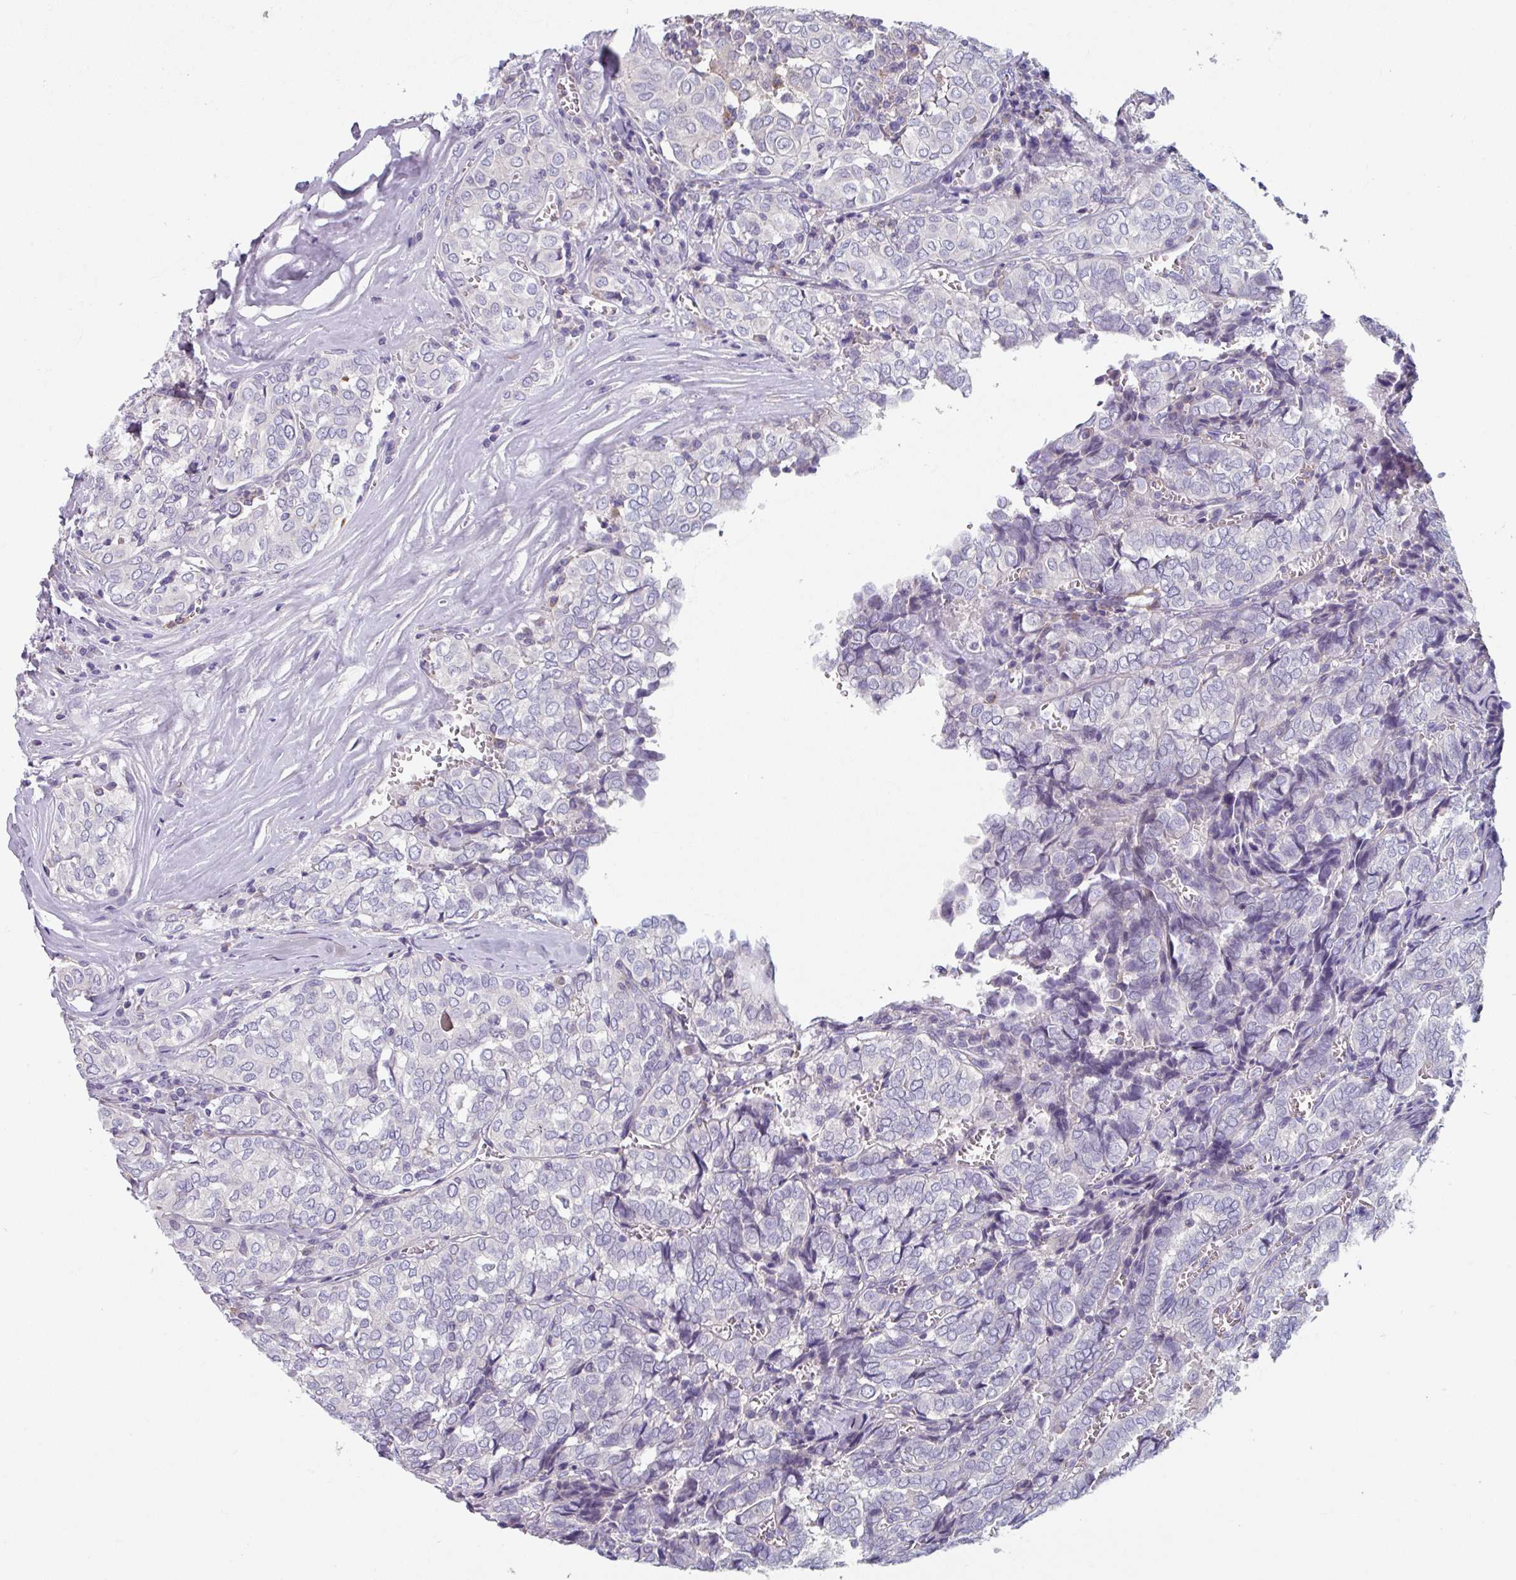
{"staining": {"intensity": "negative", "quantity": "none", "location": "none"}, "tissue": "thyroid cancer", "cell_type": "Tumor cells", "image_type": "cancer", "snomed": [{"axis": "morphology", "description": "Papillary adenocarcinoma, NOS"}, {"axis": "topography", "description": "Thyroid gland"}], "caption": "A micrograph of thyroid cancer stained for a protein displays no brown staining in tumor cells.", "gene": "TMEM132A", "patient": {"sex": "female", "age": 30}}